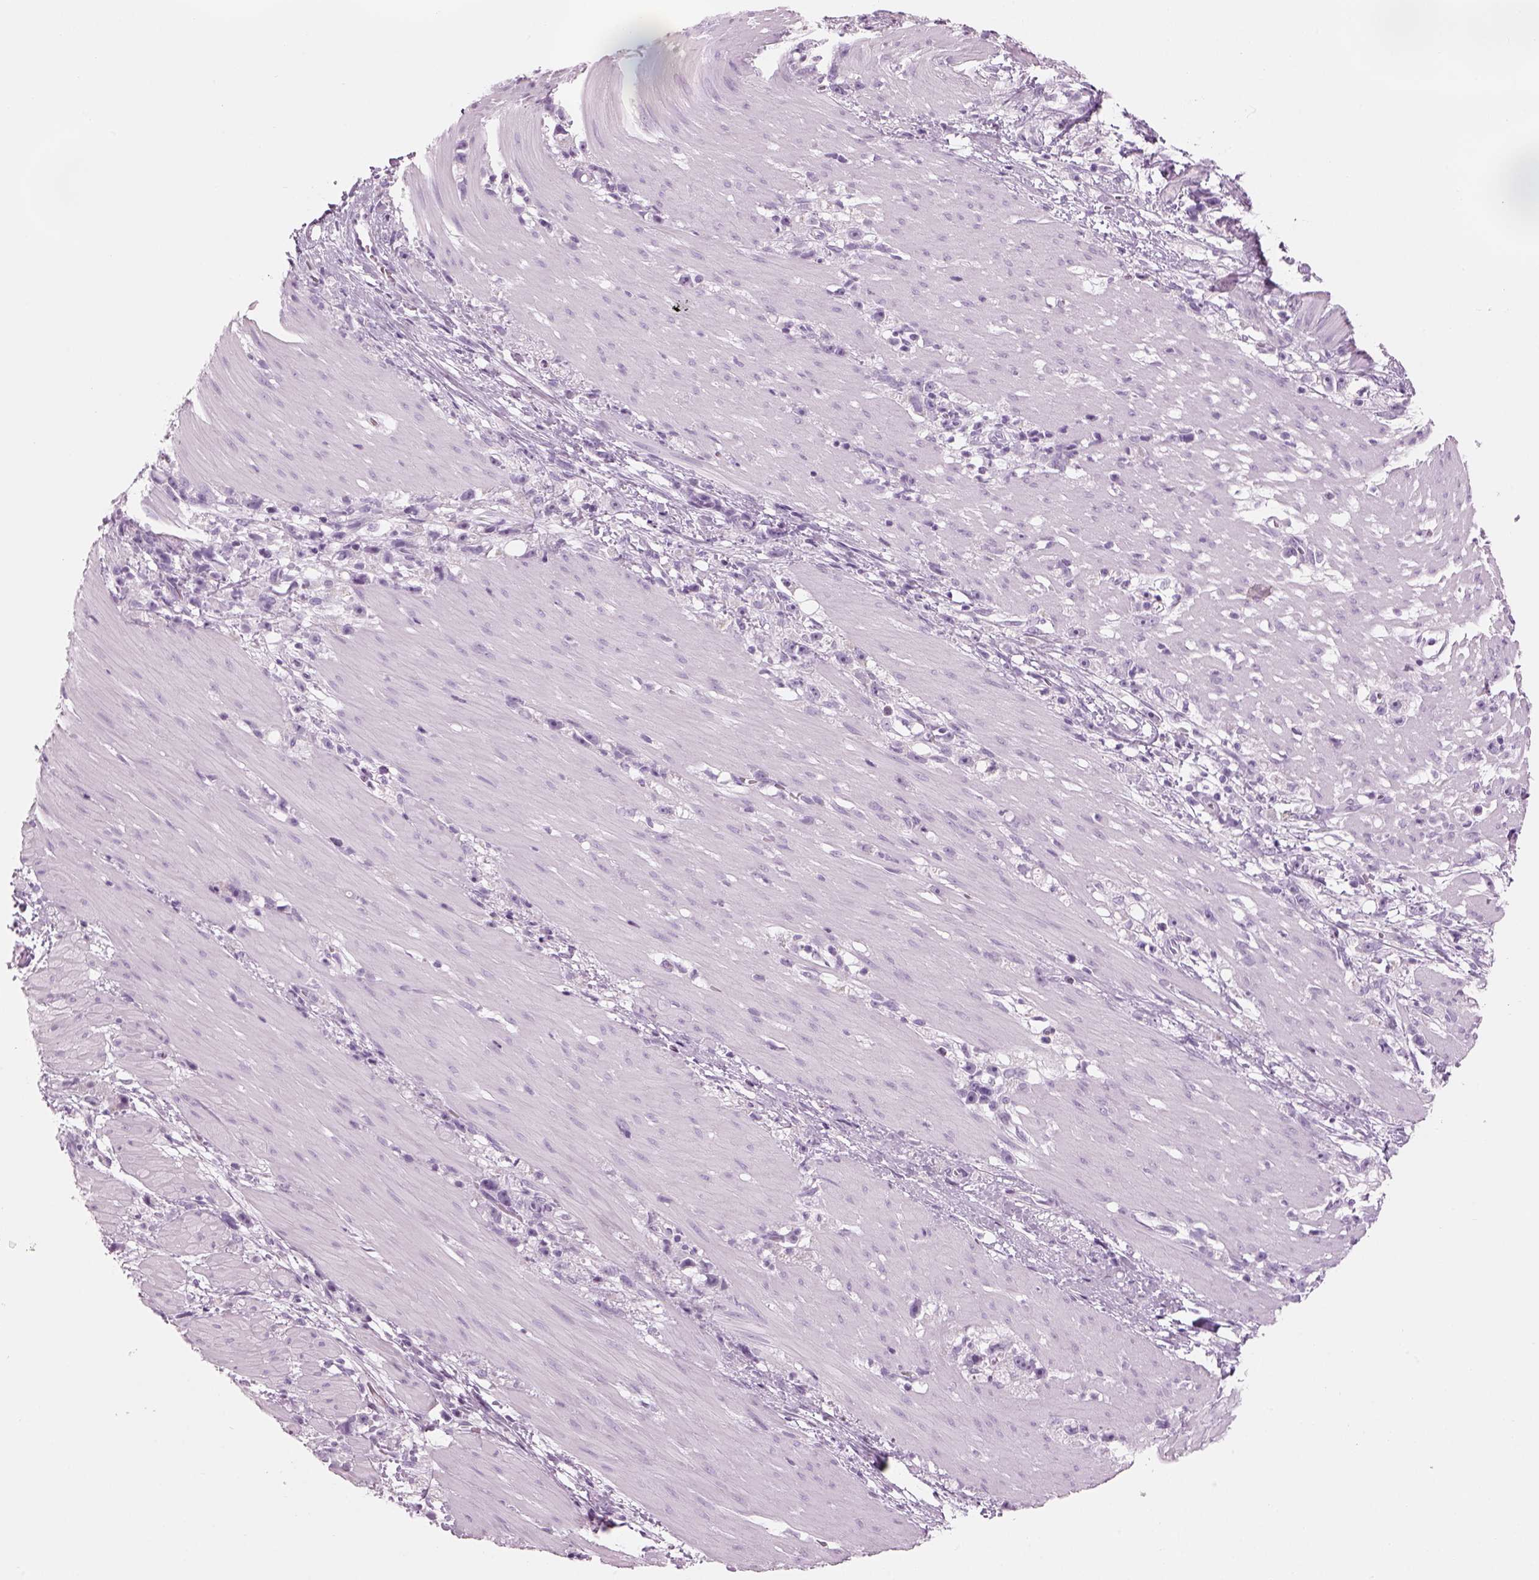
{"staining": {"intensity": "negative", "quantity": "none", "location": "none"}, "tissue": "stomach cancer", "cell_type": "Tumor cells", "image_type": "cancer", "snomed": [{"axis": "morphology", "description": "Adenocarcinoma, NOS"}, {"axis": "topography", "description": "Stomach"}], "caption": "Immunohistochemistry (IHC) histopathology image of human adenocarcinoma (stomach) stained for a protein (brown), which shows no expression in tumor cells.", "gene": "SAG", "patient": {"sex": "female", "age": 59}}